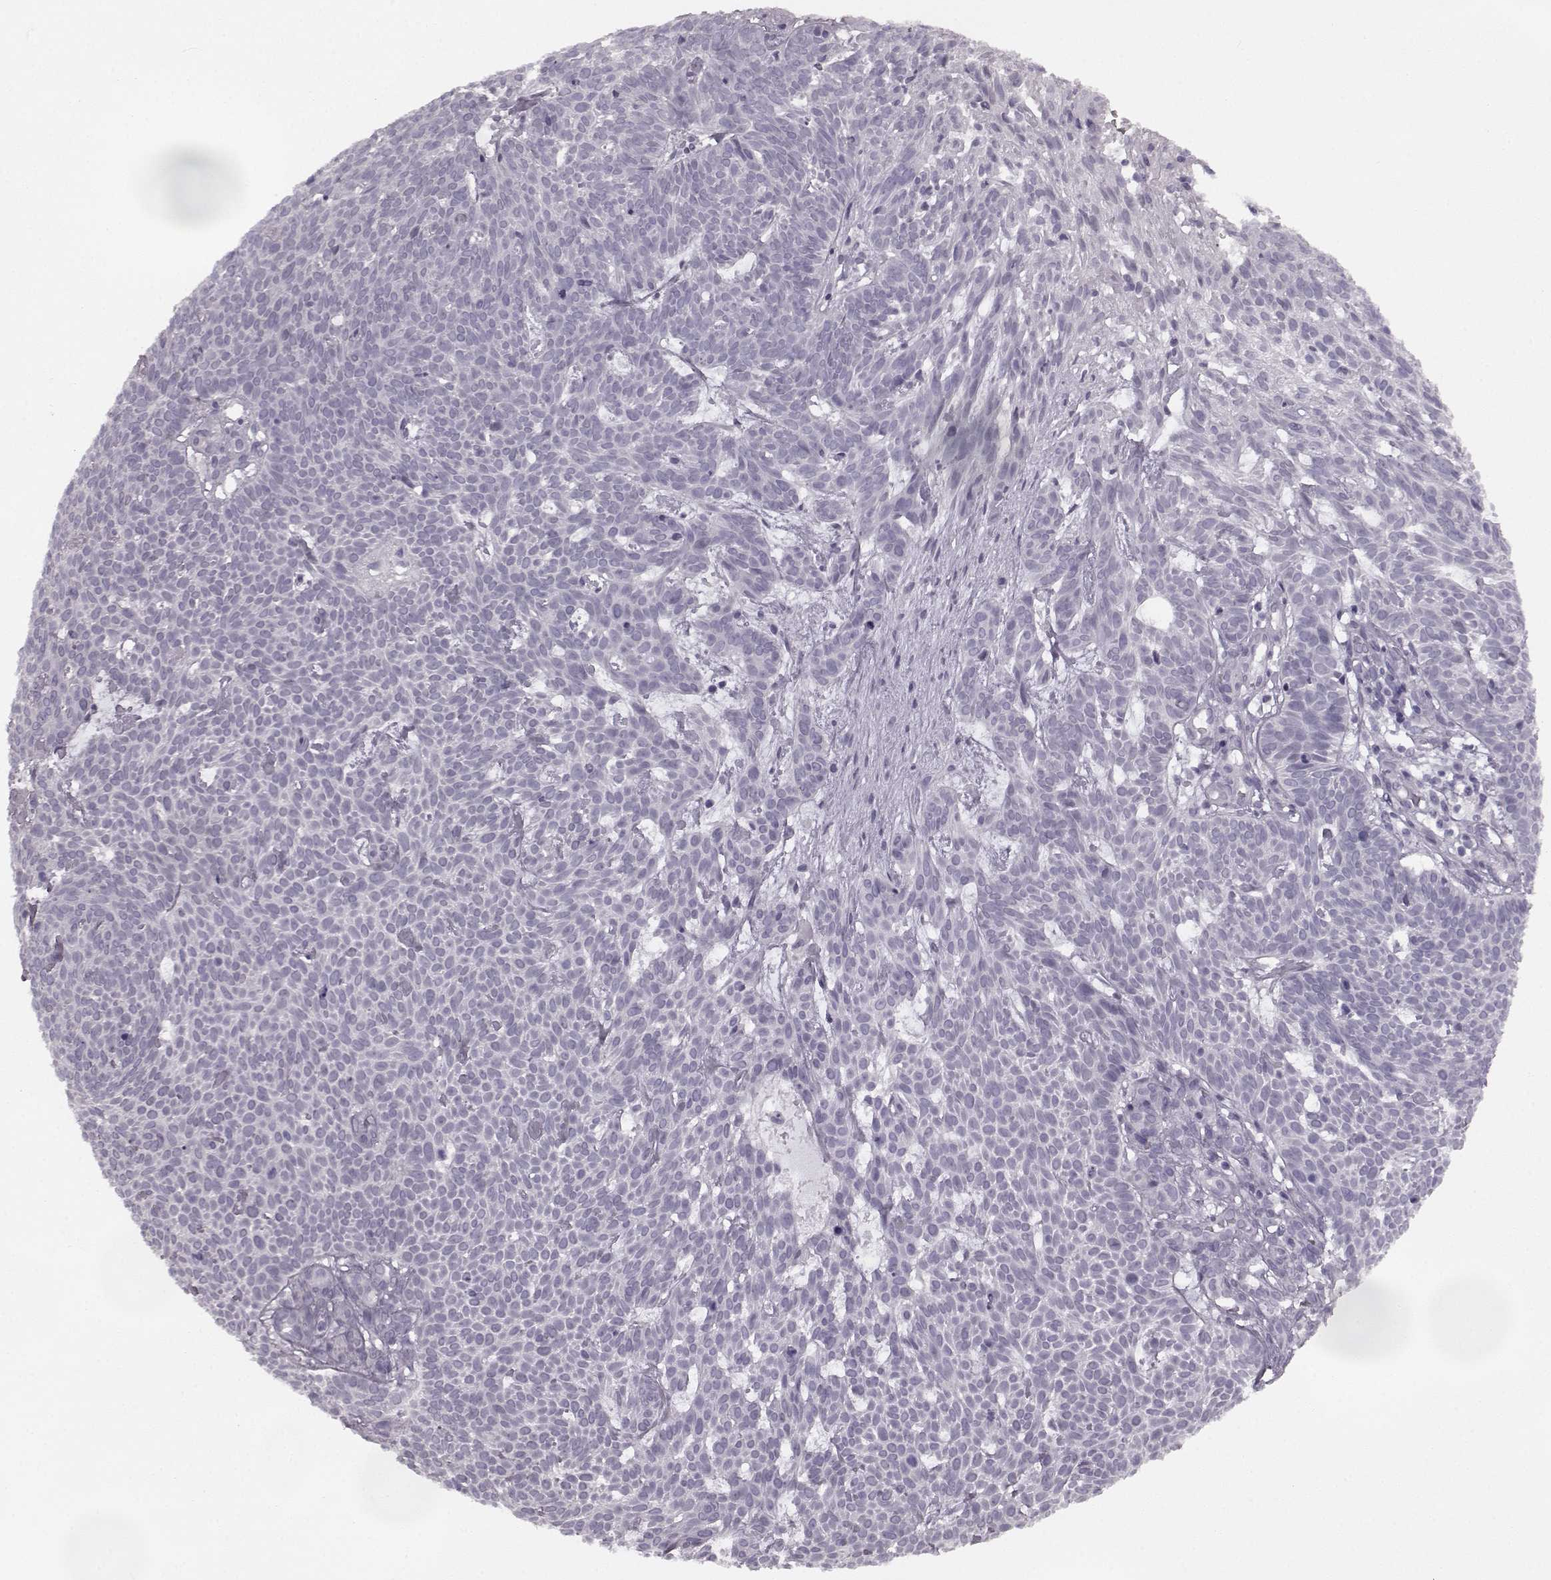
{"staining": {"intensity": "negative", "quantity": "none", "location": "none"}, "tissue": "skin cancer", "cell_type": "Tumor cells", "image_type": "cancer", "snomed": [{"axis": "morphology", "description": "Basal cell carcinoma"}, {"axis": "topography", "description": "Skin"}], "caption": "IHC of skin cancer (basal cell carcinoma) exhibits no expression in tumor cells. Nuclei are stained in blue.", "gene": "SEMG2", "patient": {"sex": "male", "age": 59}}